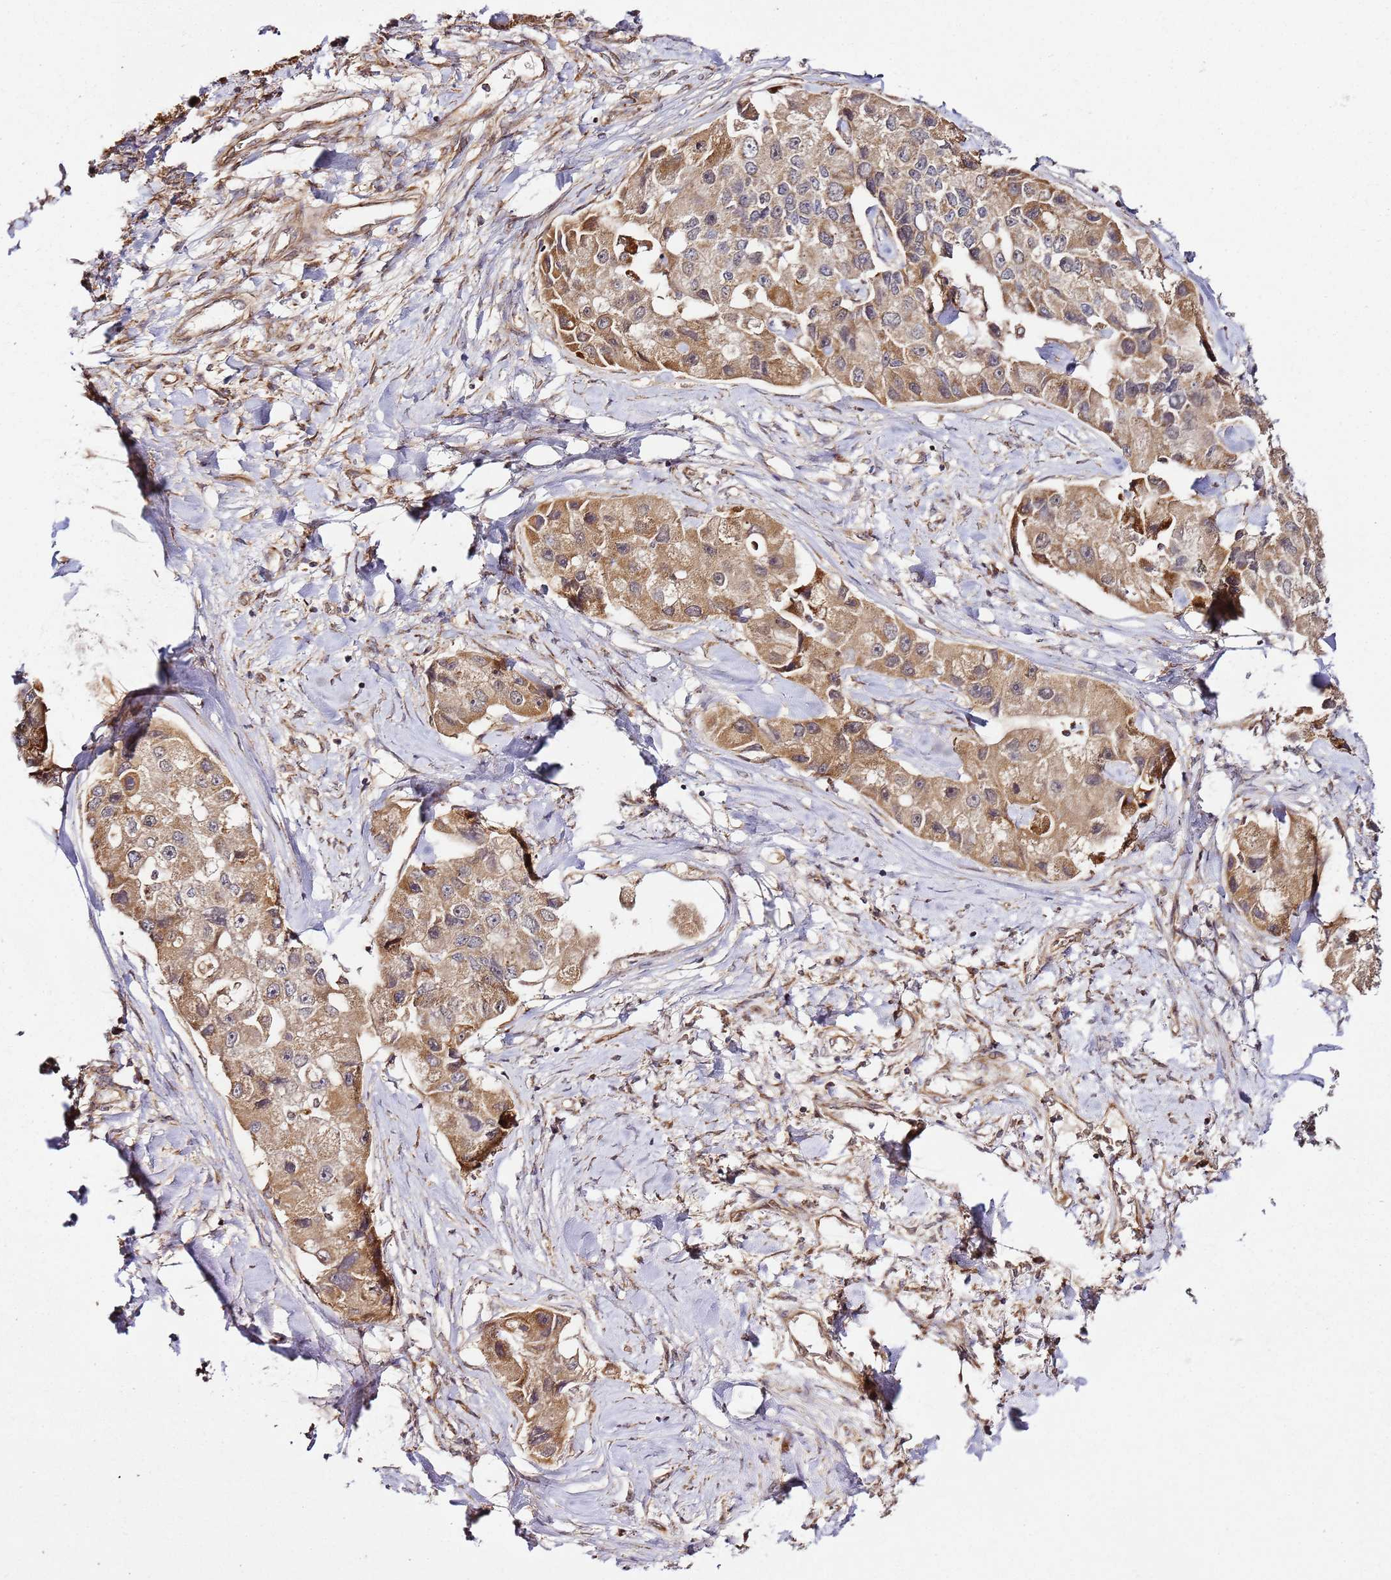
{"staining": {"intensity": "strong", "quantity": "25%-75%", "location": "cytoplasmic/membranous"}, "tissue": "lung cancer", "cell_type": "Tumor cells", "image_type": "cancer", "snomed": [{"axis": "morphology", "description": "Adenocarcinoma, NOS"}, {"axis": "topography", "description": "Lung"}], "caption": "This is an image of immunohistochemistry (IHC) staining of lung adenocarcinoma, which shows strong expression in the cytoplasmic/membranous of tumor cells.", "gene": "TM2D2", "patient": {"sex": "female", "age": 54}}